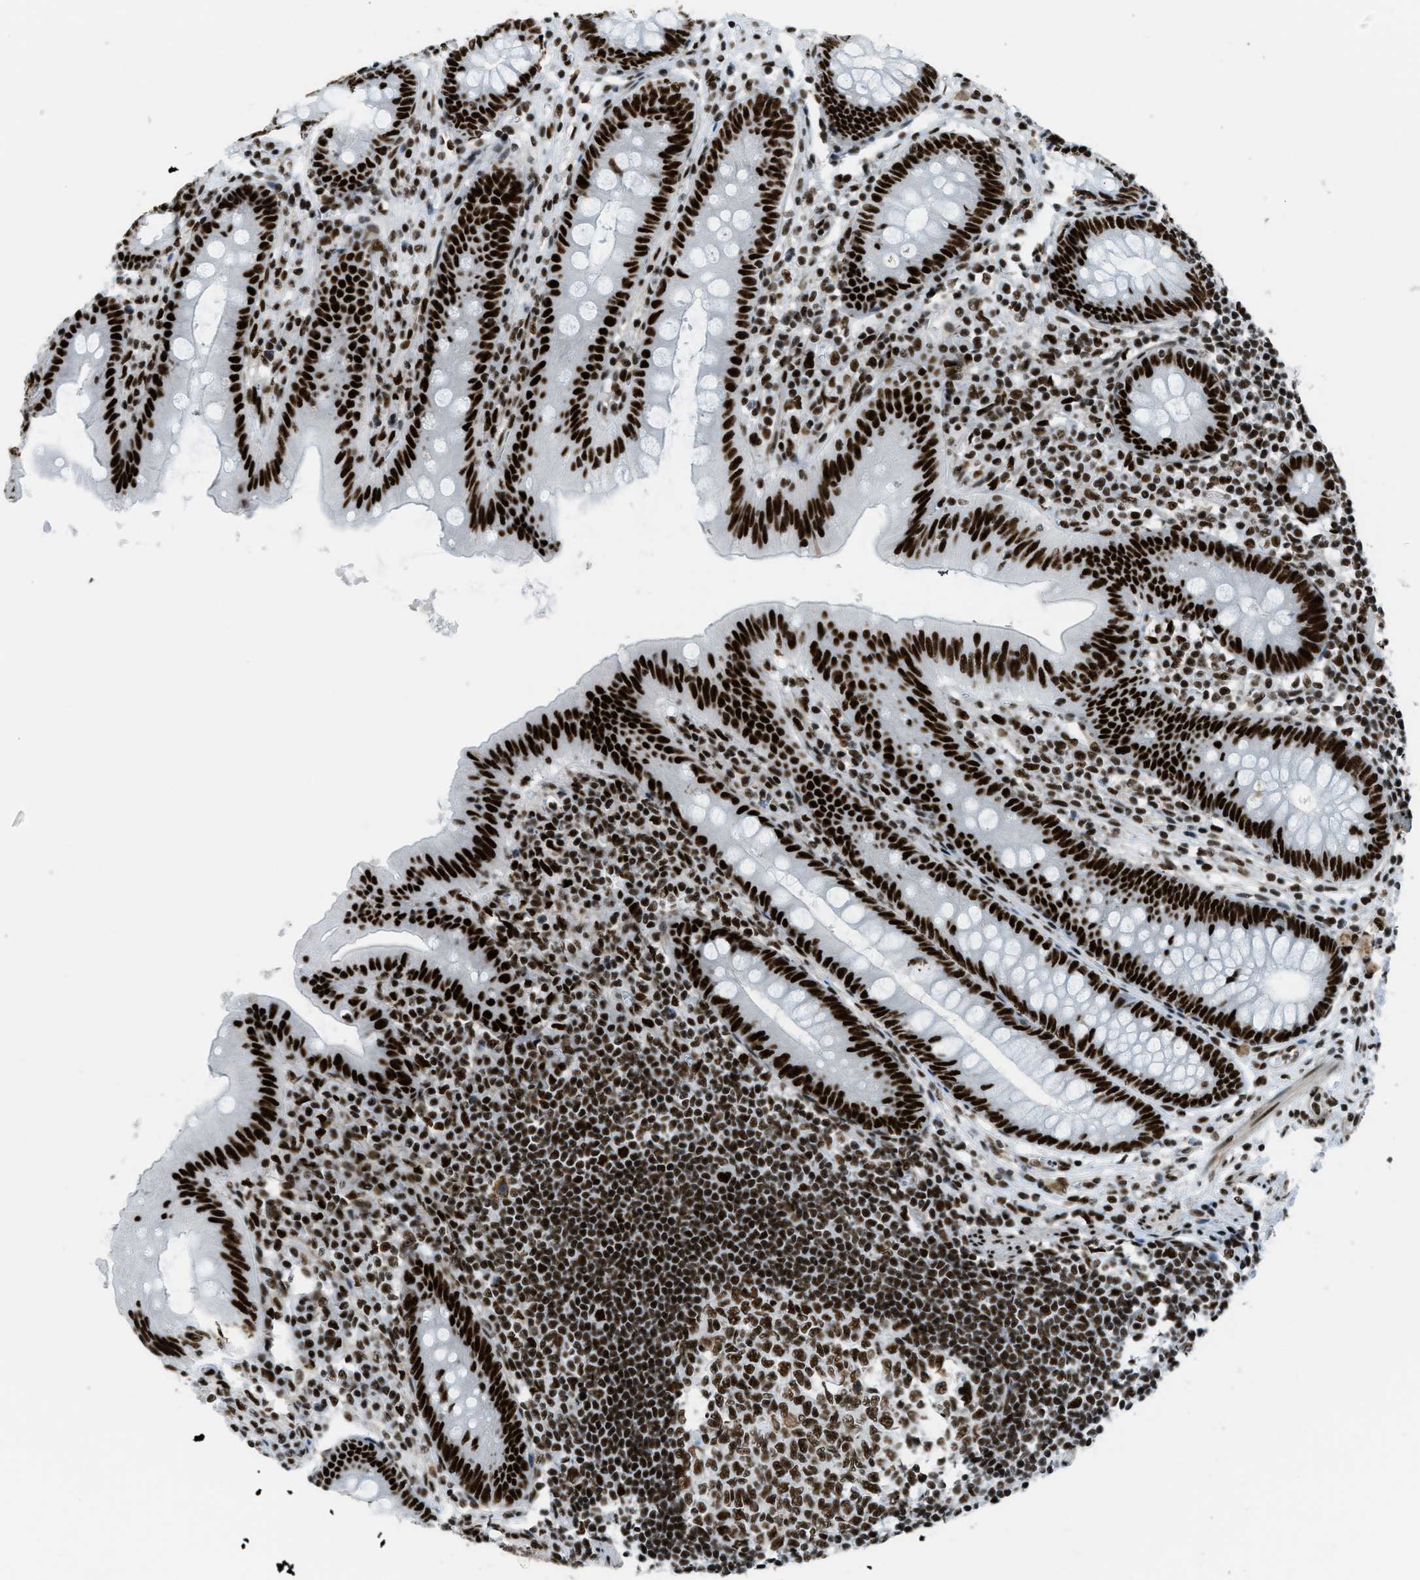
{"staining": {"intensity": "strong", "quantity": ">75%", "location": "nuclear"}, "tissue": "appendix", "cell_type": "Glandular cells", "image_type": "normal", "snomed": [{"axis": "morphology", "description": "Normal tissue, NOS"}, {"axis": "topography", "description": "Appendix"}], "caption": "Strong nuclear protein positivity is seen in about >75% of glandular cells in appendix.", "gene": "ZNF207", "patient": {"sex": "male", "age": 56}}